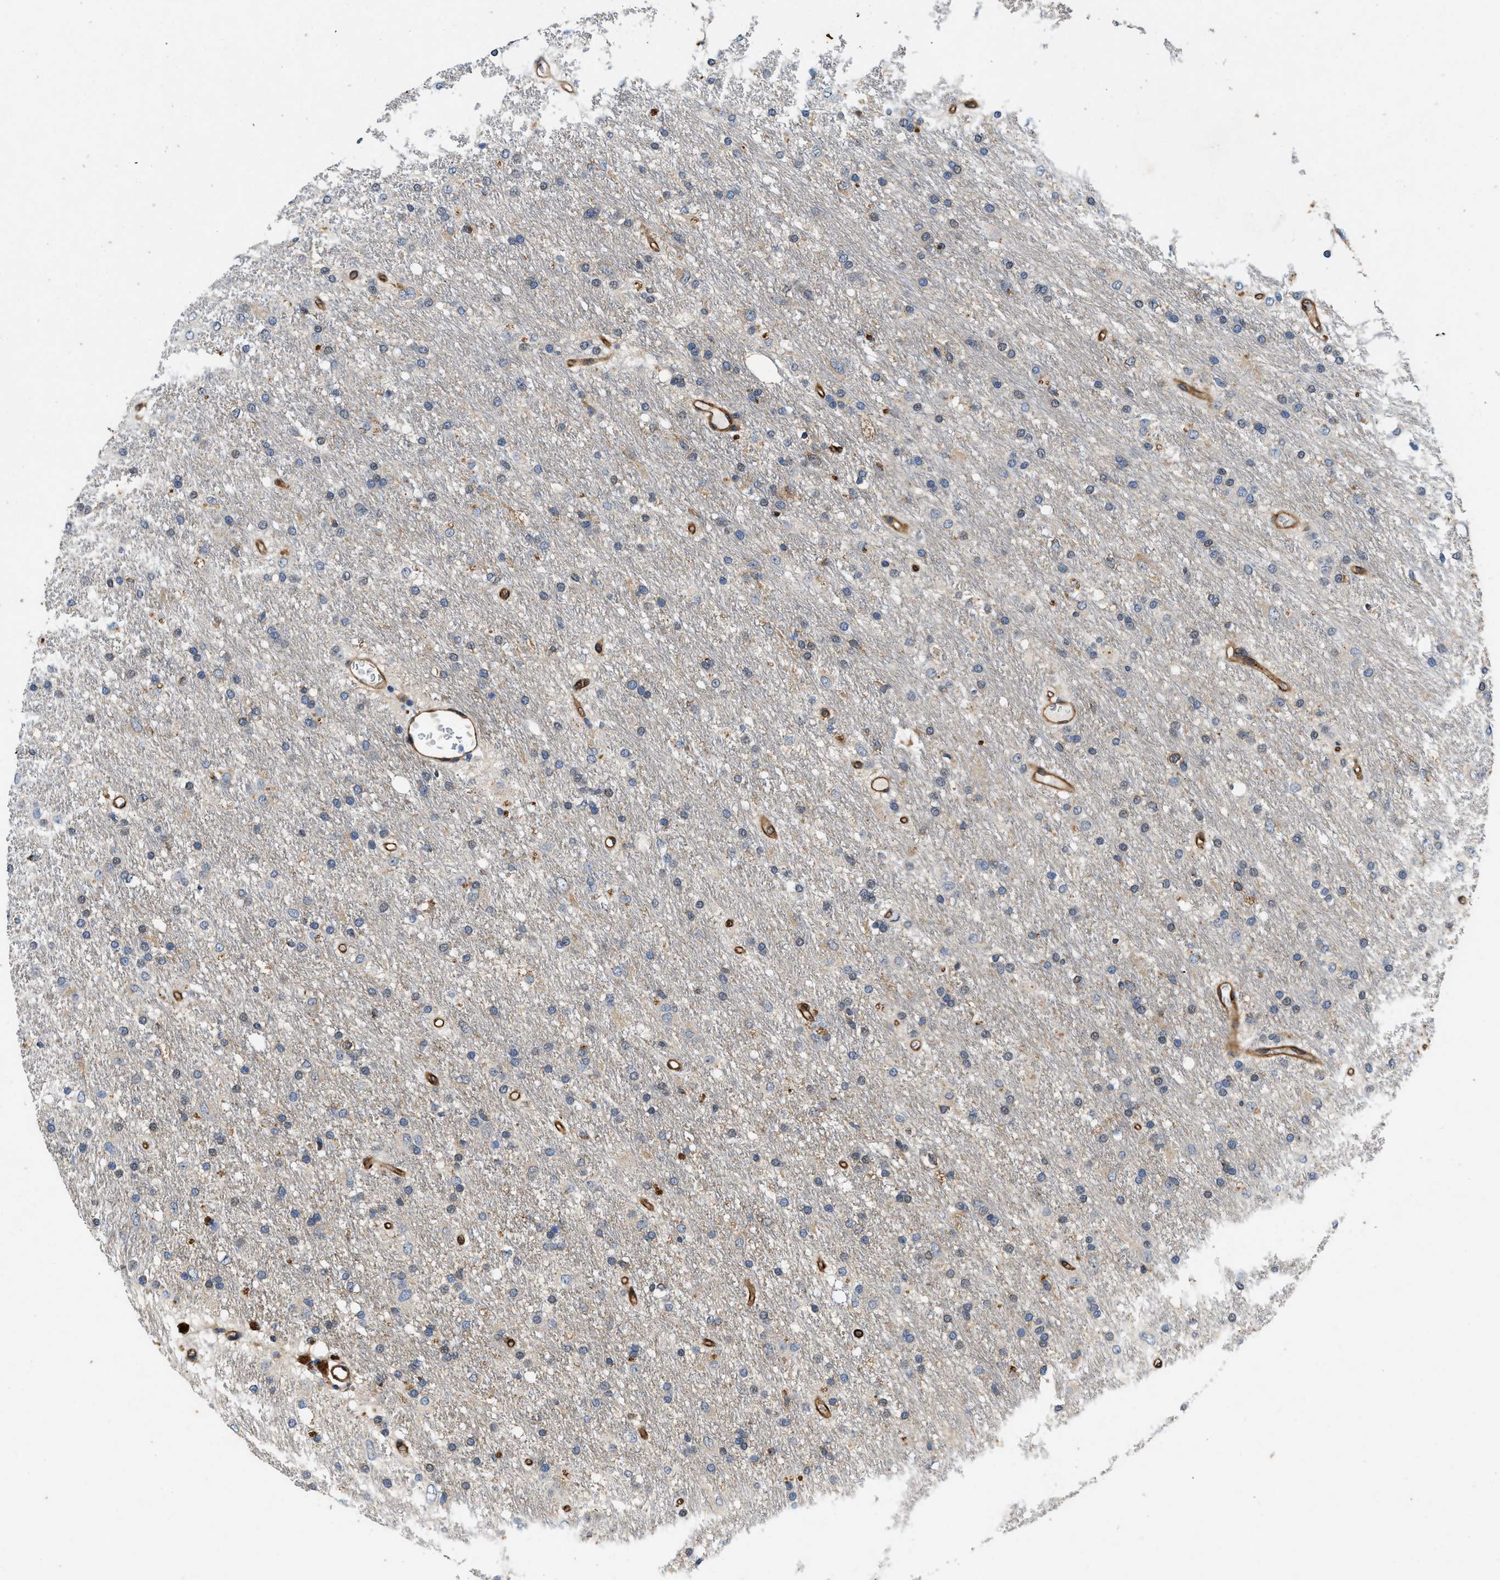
{"staining": {"intensity": "negative", "quantity": "none", "location": "none"}, "tissue": "glioma", "cell_type": "Tumor cells", "image_type": "cancer", "snomed": [{"axis": "morphology", "description": "Glioma, malignant, Low grade"}, {"axis": "topography", "description": "Brain"}], "caption": "The micrograph reveals no significant staining in tumor cells of low-grade glioma (malignant).", "gene": "RAPH1", "patient": {"sex": "male", "age": 77}}